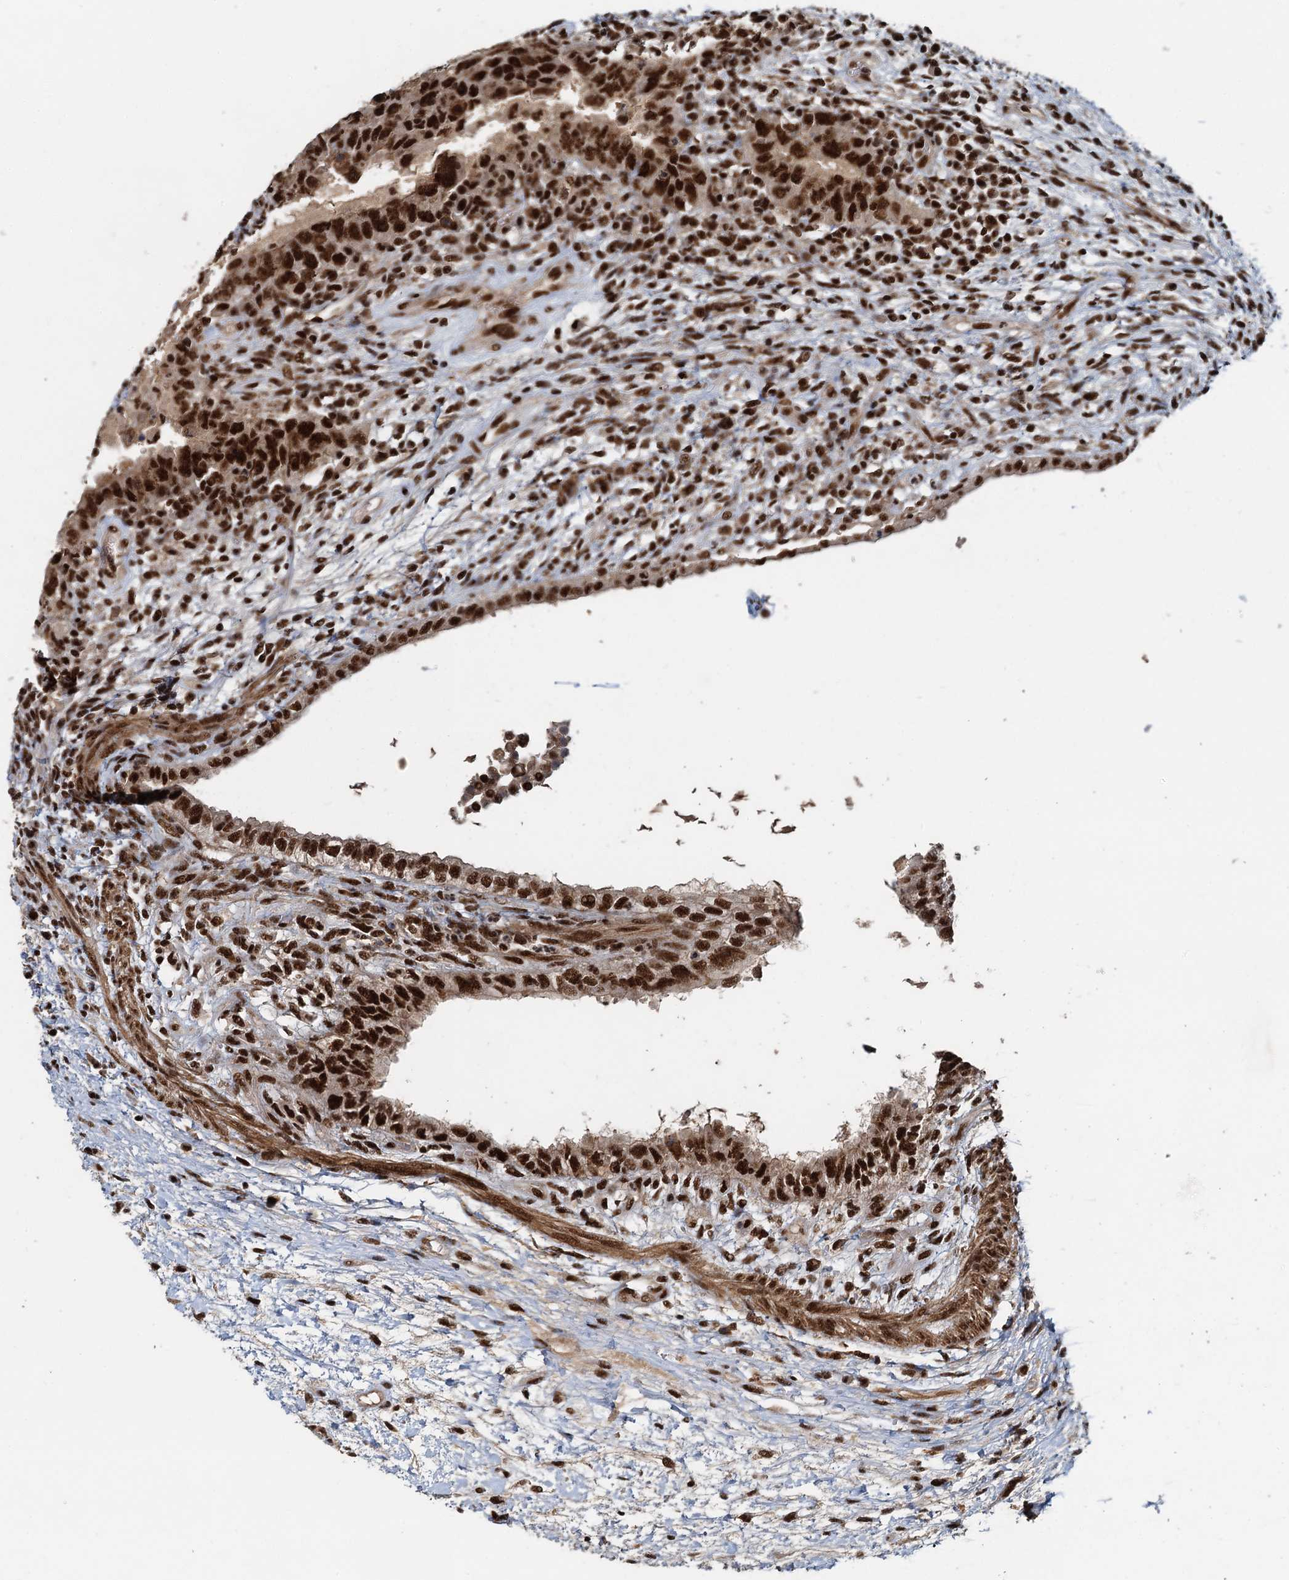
{"staining": {"intensity": "strong", "quantity": ">75%", "location": "nuclear"}, "tissue": "testis cancer", "cell_type": "Tumor cells", "image_type": "cancer", "snomed": [{"axis": "morphology", "description": "Carcinoma, Embryonal, NOS"}, {"axis": "topography", "description": "Testis"}], "caption": "Immunohistochemistry (IHC) image of neoplastic tissue: testis cancer stained using IHC reveals high levels of strong protein expression localized specifically in the nuclear of tumor cells, appearing as a nuclear brown color.", "gene": "ZC3H18", "patient": {"sex": "male", "age": 26}}